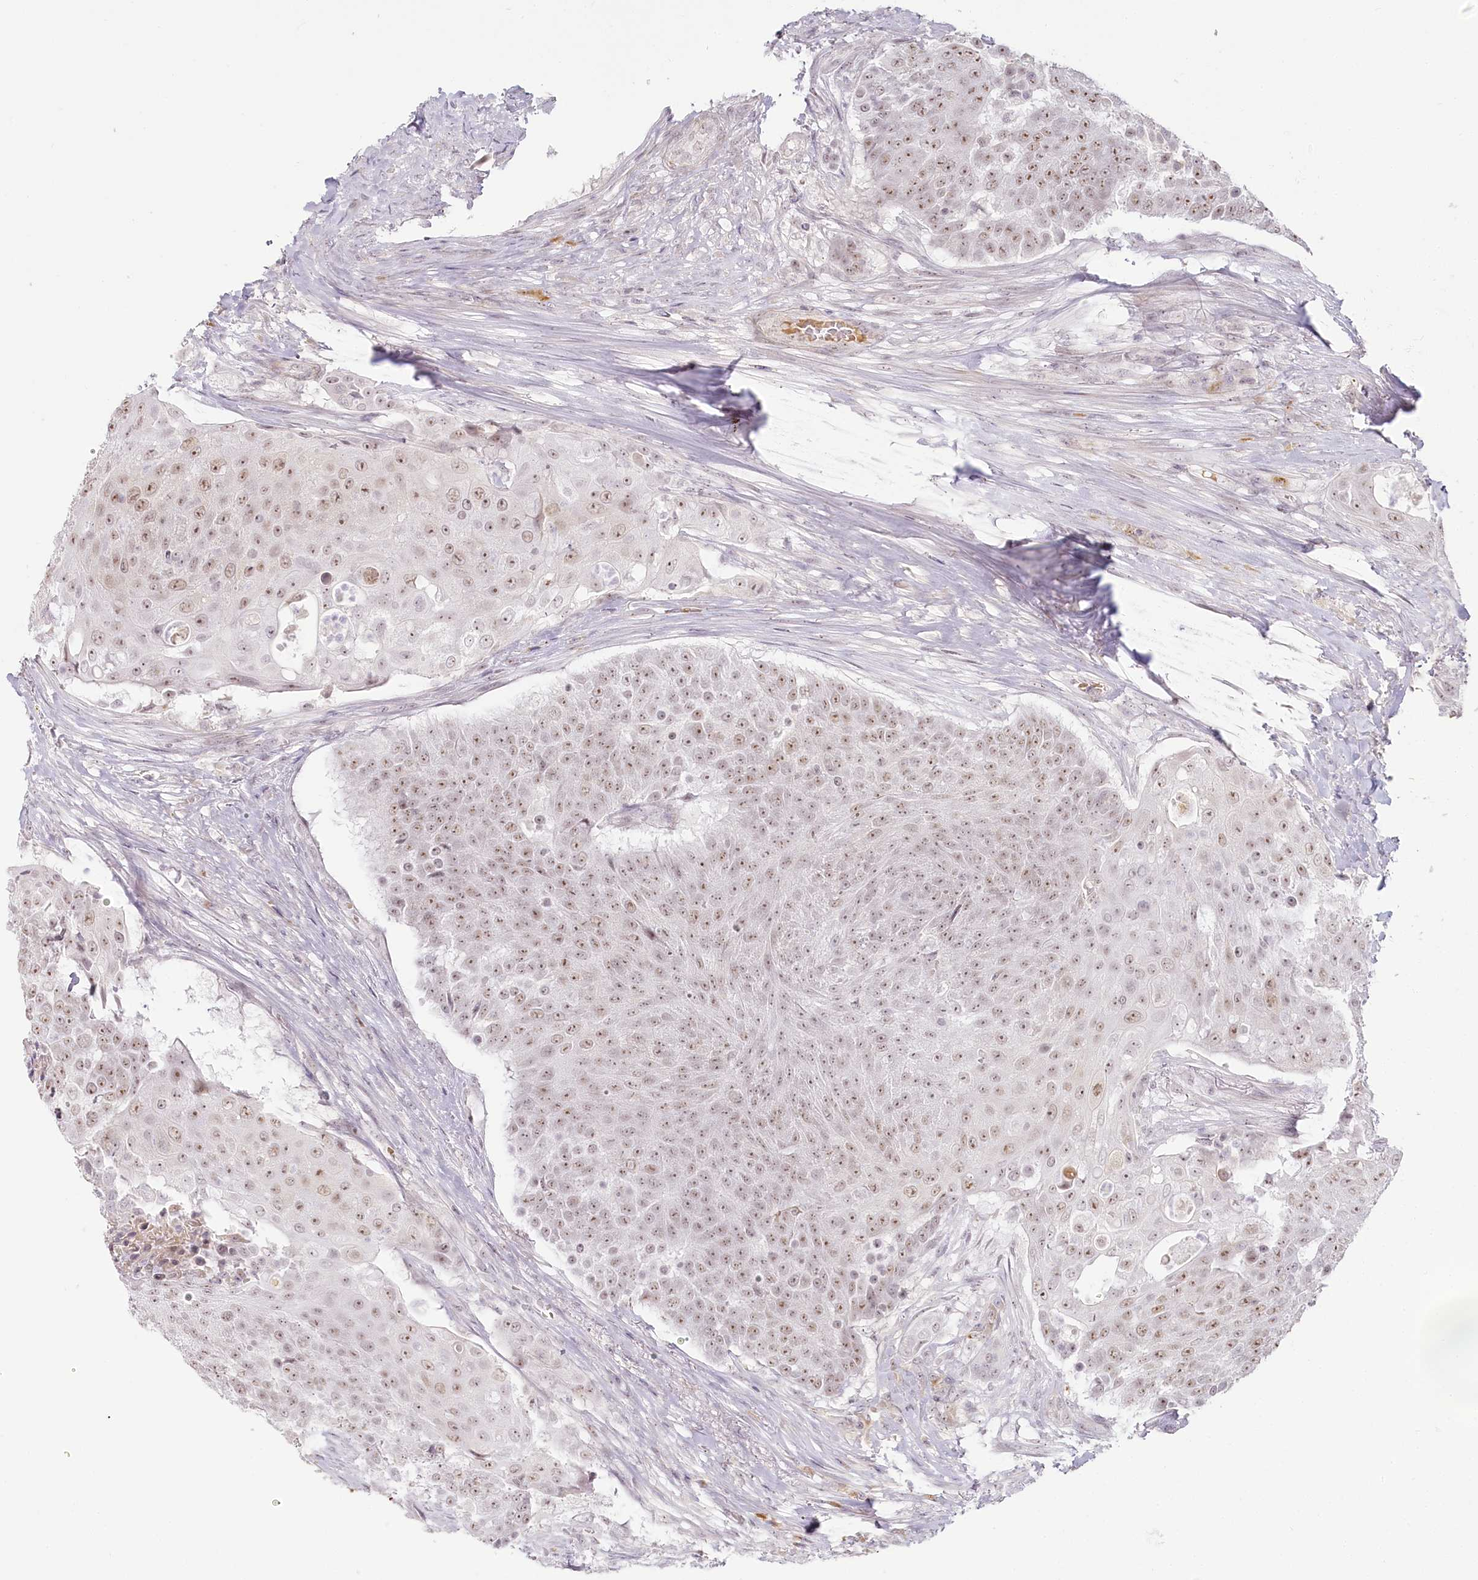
{"staining": {"intensity": "moderate", "quantity": ">75%", "location": "nuclear"}, "tissue": "urothelial cancer", "cell_type": "Tumor cells", "image_type": "cancer", "snomed": [{"axis": "morphology", "description": "Urothelial carcinoma, High grade"}, {"axis": "topography", "description": "Urinary bladder"}], "caption": "Urothelial cancer stained for a protein reveals moderate nuclear positivity in tumor cells.", "gene": "EXOSC7", "patient": {"sex": "female", "age": 63}}